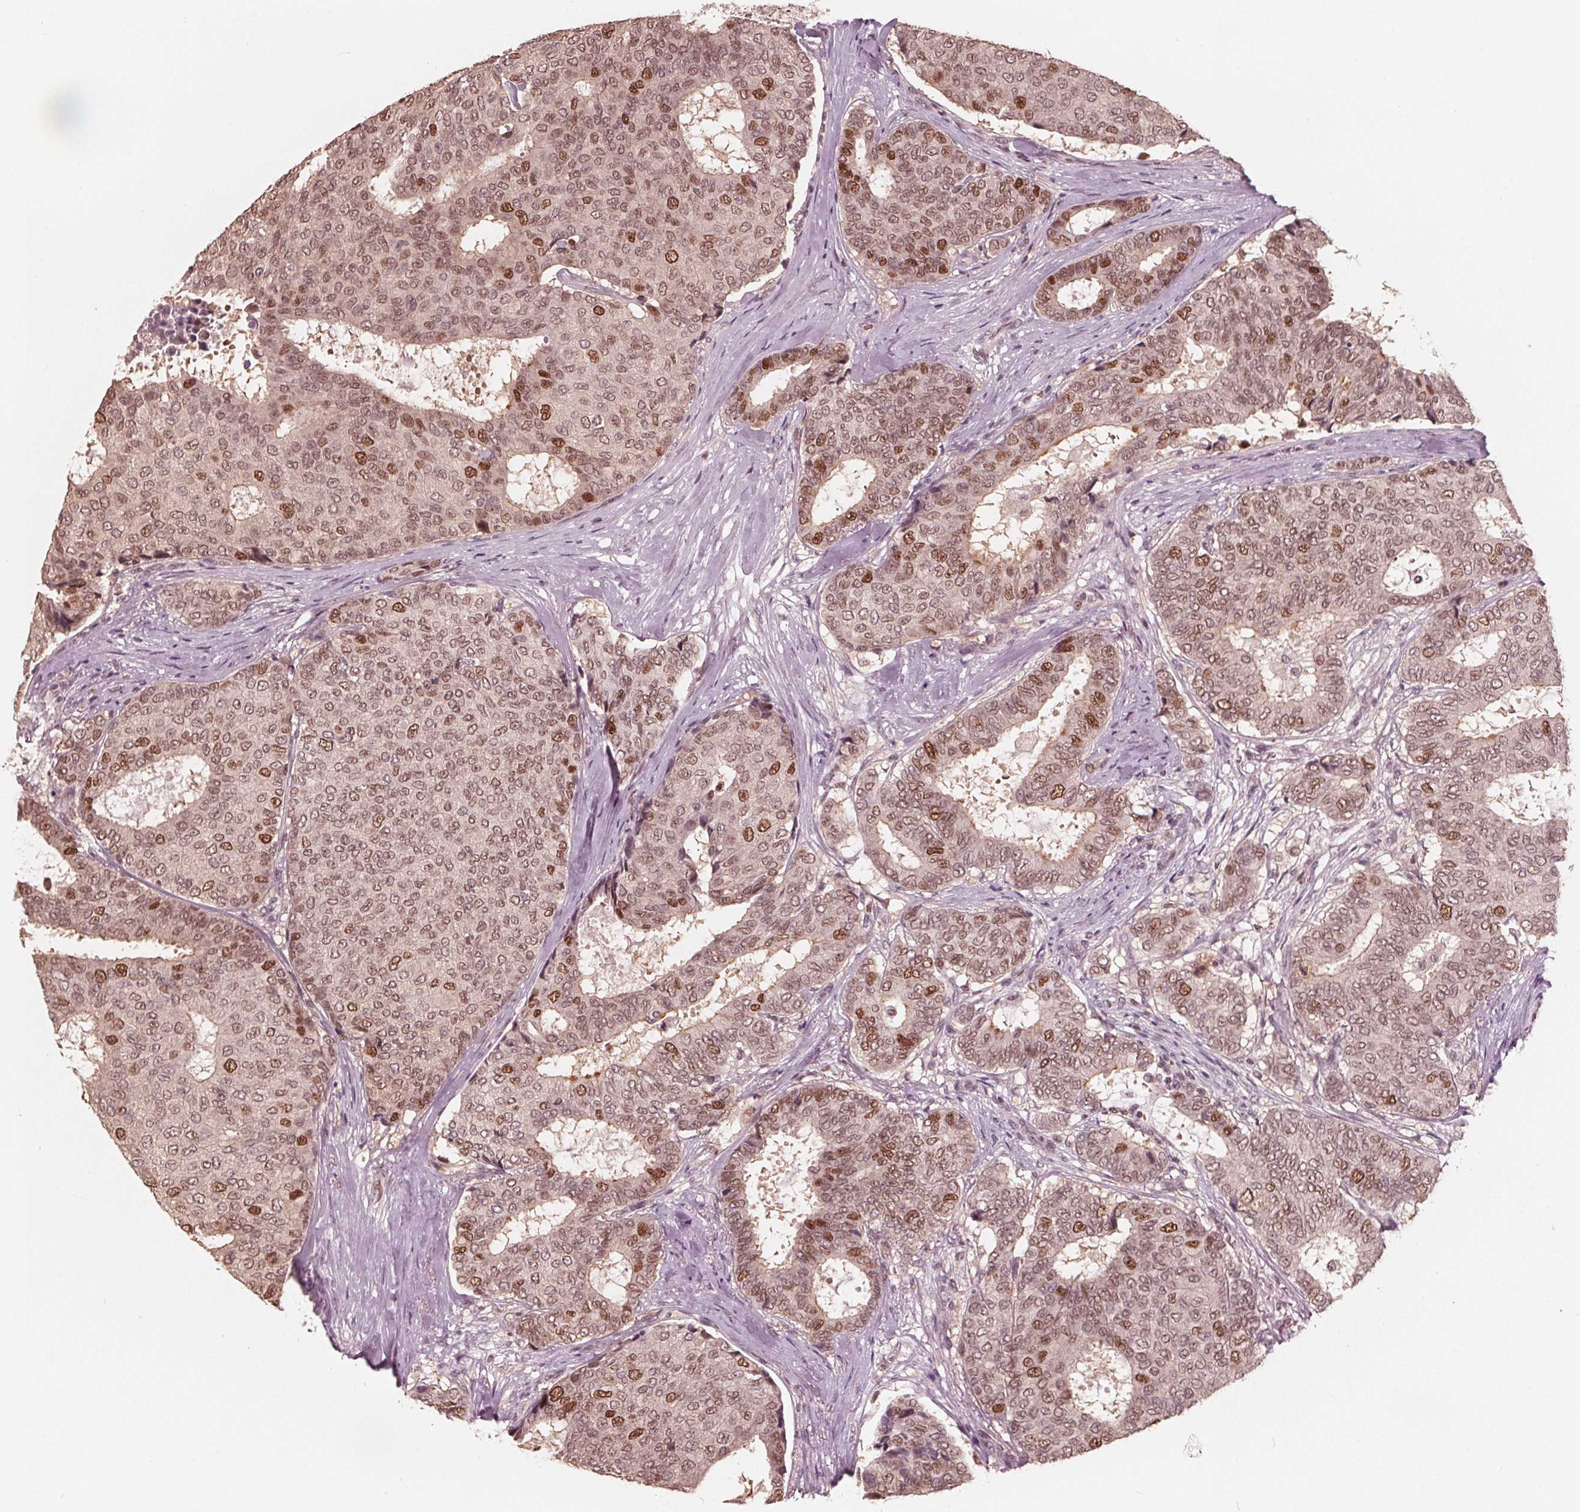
{"staining": {"intensity": "moderate", "quantity": ">75%", "location": "nuclear"}, "tissue": "breast cancer", "cell_type": "Tumor cells", "image_type": "cancer", "snomed": [{"axis": "morphology", "description": "Duct carcinoma"}, {"axis": "topography", "description": "Breast"}], "caption": "Immunohistochemistry histopathology image of neoplastic tissue: human infiltrating ductal carcinoma (breast) stained using immunohistochemistry (IHC) reveals medium levels of moderate protein expression localized specifically in the nuclear of tumor cells, appearing as a nuclear brown color.", "gene": "HIRIP3", "patient": {"sex": "female", "age": 75}}